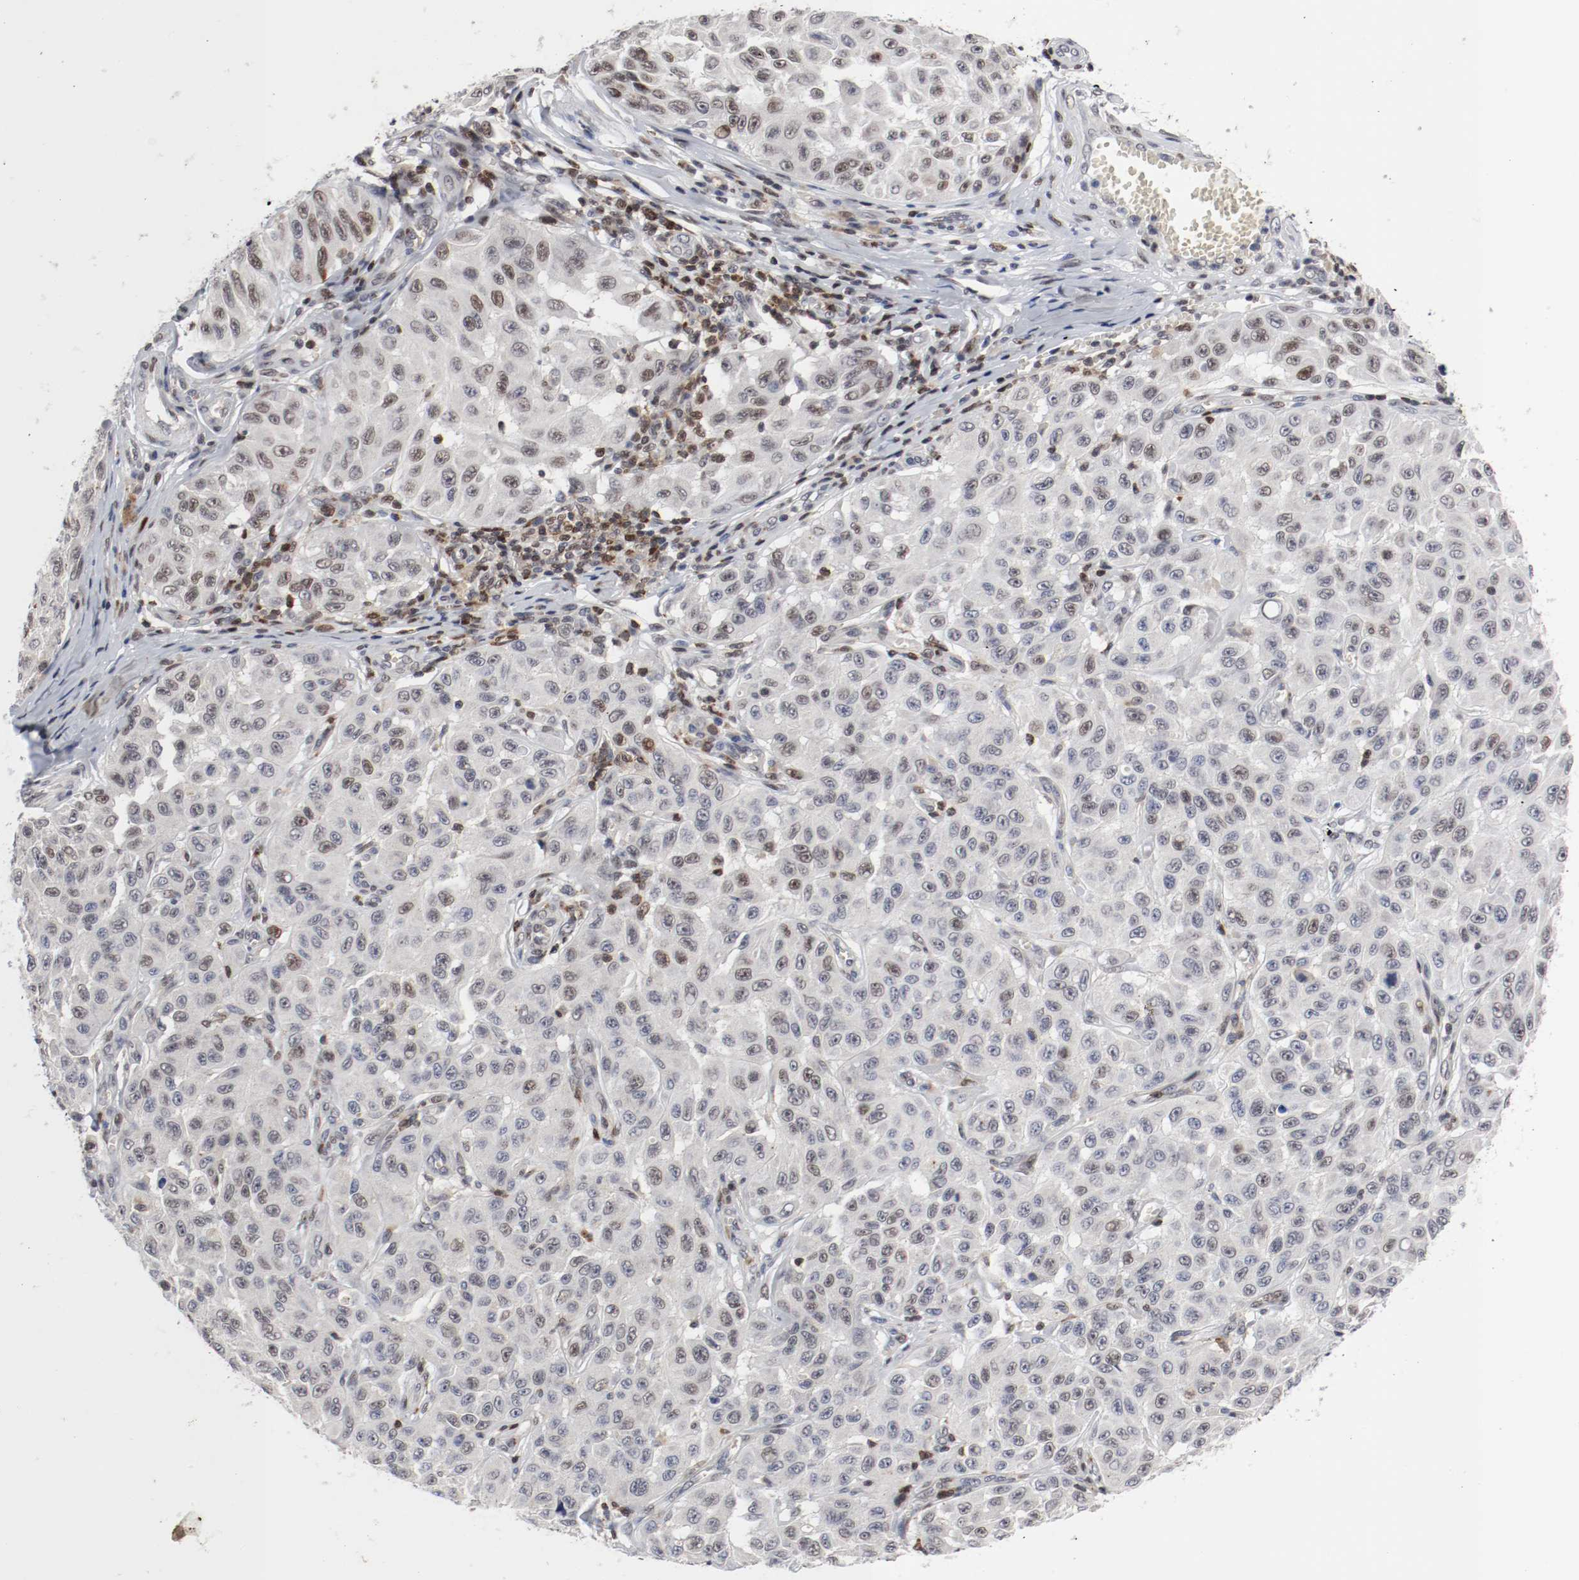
{"staining": {"intensity": "weak", "quantity": "<25%", "location": "nuclear"}, "tissue": "melanoma", "cell_type": "Tumor cells", "image_type": "cancer", "snomed": [{"axis": "morphology", "description": "Malignant melanoma, NOS"}, {"axis": "topography", "description": "Skin"}], "caption": "Melanoma was stained to show a protein in brown. There is no significant positivity in tumor cells. (IHC, brightfield microscopy, high magnification).", "gene": "JUND", "patient": {"sex": "male", "age": 30}}